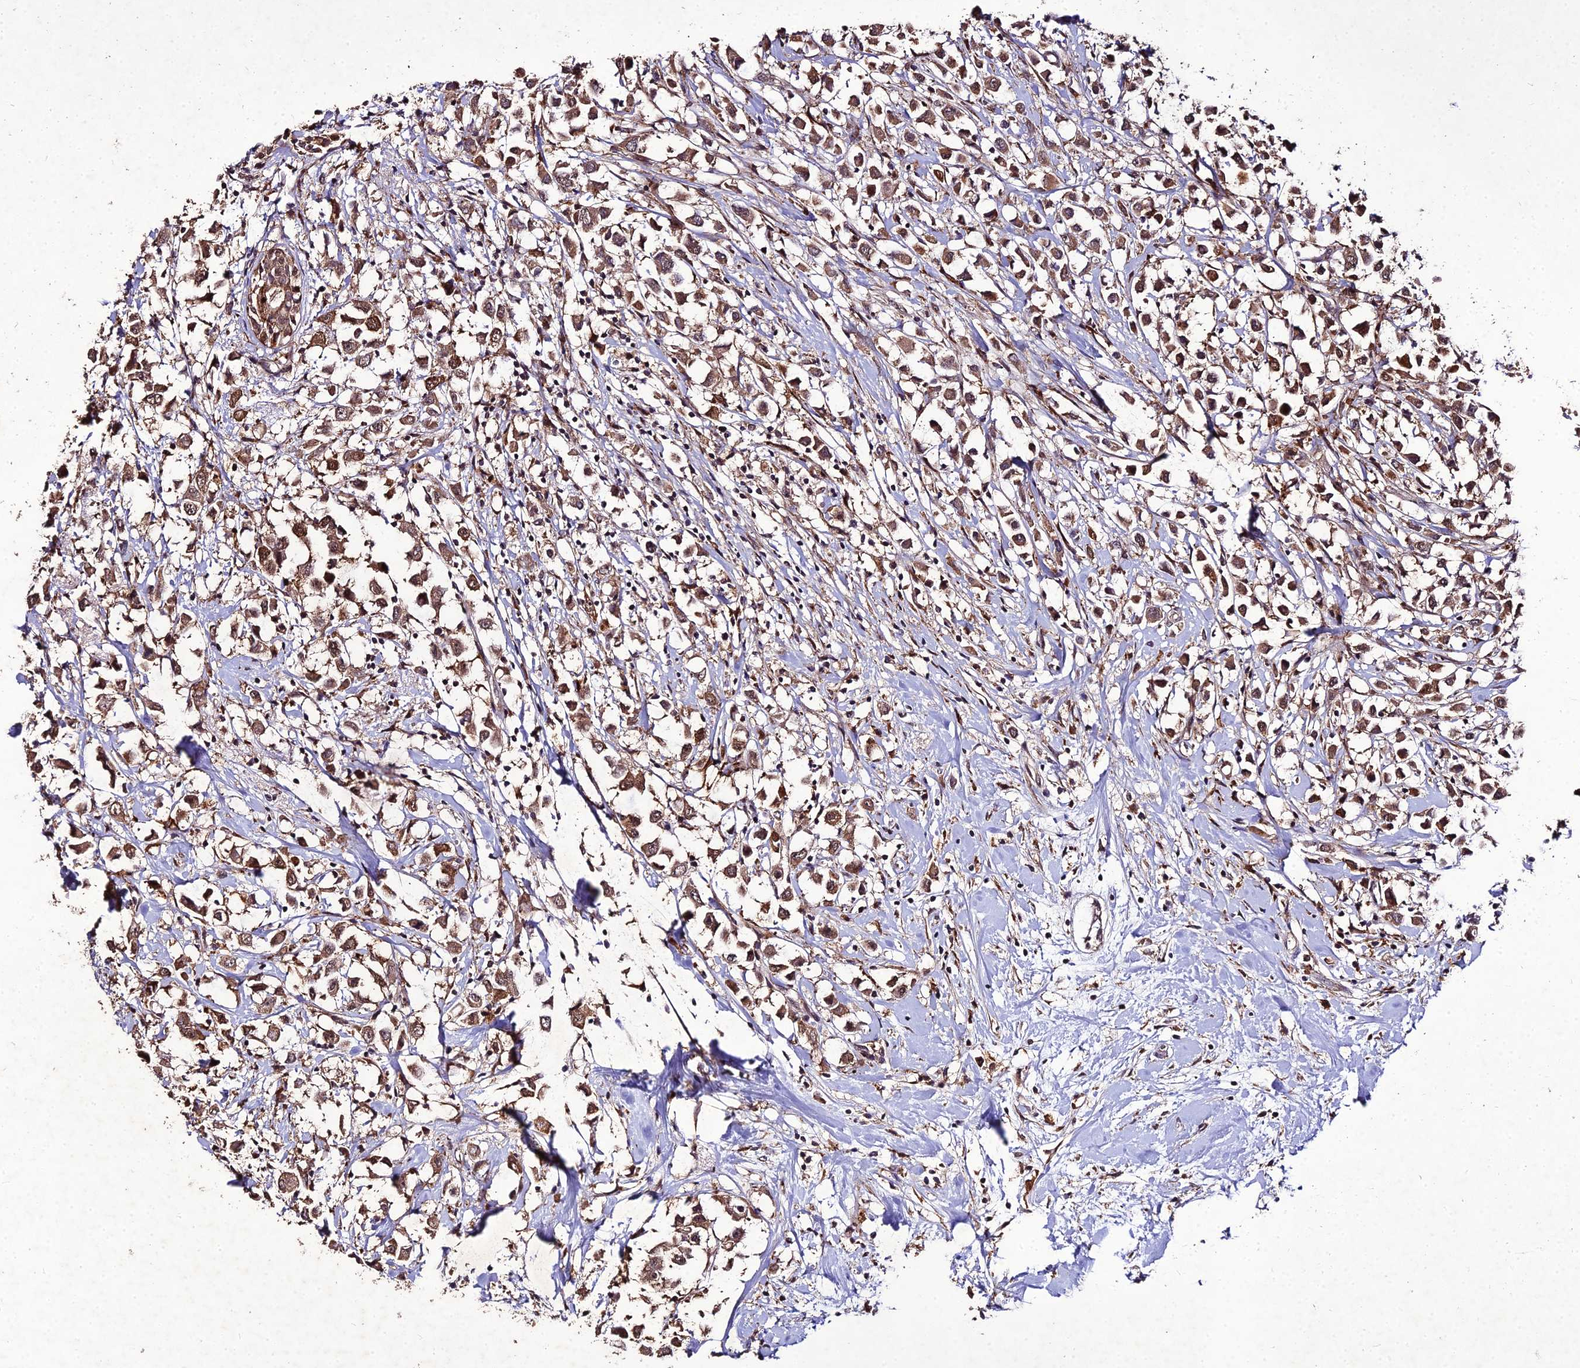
{"staining": {"intensity": "moderate", "quantity": ">75%", "location": "cytoplasmic/membranous,nuclear"}, "tissue": "breast cancer", "cell_type": "Tumor cells", "image_type": "cancer", "snomed": [{"axis": "morphology", "description": "Duct carcinoma"}, {"axis": "topography", "description": "Breast"}], "caption": "Immunohistochemical staining of human invasive ductal carcinoma (breast) exhibits moderate cytoplasmic/membranous and nuclear protein positivity in about >75% of tumor cells. (Brightfield microscopy of DAB IHC at high magnification).", "gene": "ZNF766", "patient": {"sex": "female", "age": 61}}